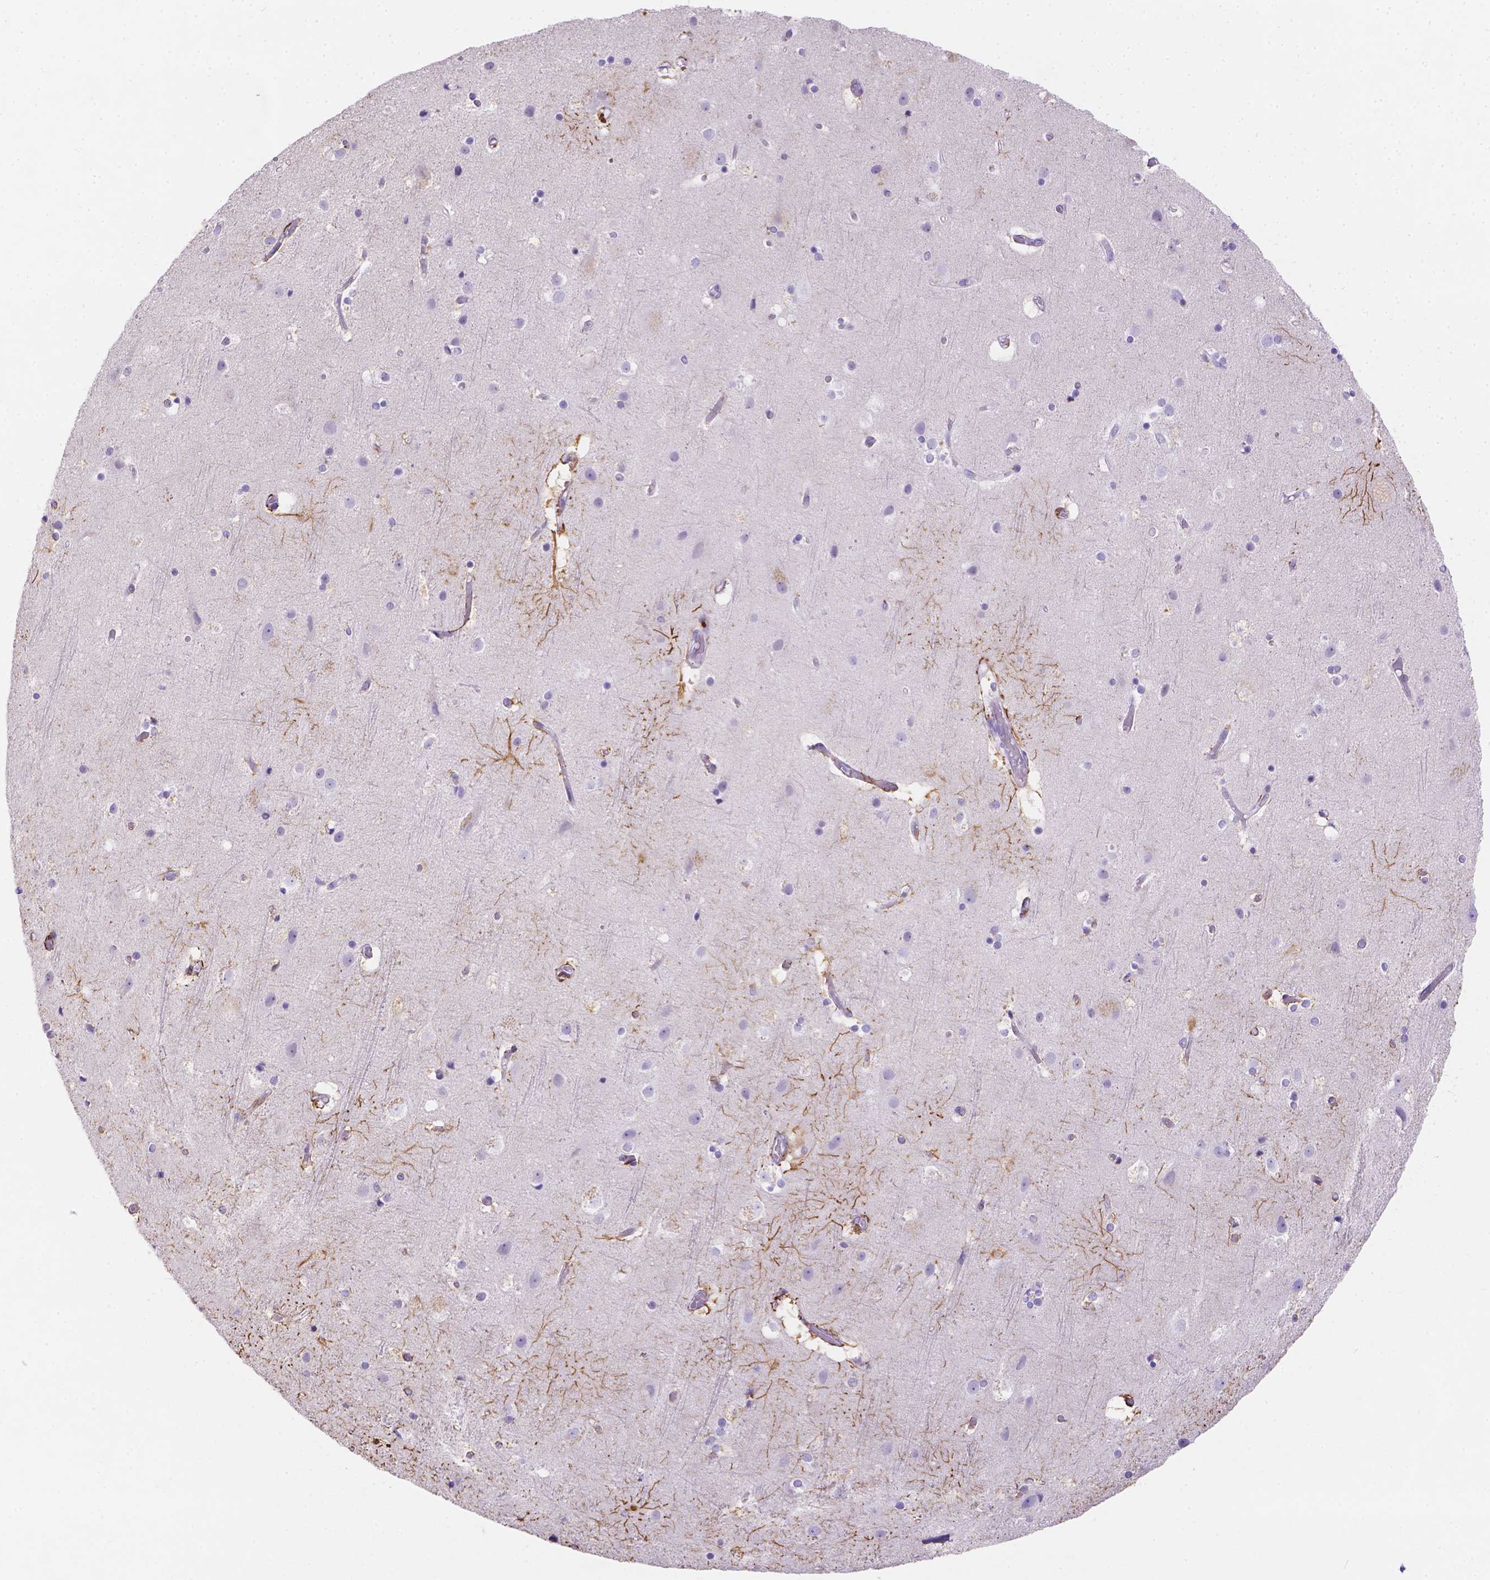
{"staining": {"intensity": "negative", "quantity": "none", "location": "none"}, "tissue": "cerebral cortex", "cell_type": "Endothelial cells", "image_type": "normal", "snomed": [{"axis": "morphology", "description": "Normal tissue, NOS"}, {"axis": "topography", "description": "Cerebral cortex"}], "caption": "Immunohistochemistry (IHC) photomicrograph of normal cerebral cortex: human cerebral cortex stained with DAB shows no significant protein expression in endothelial cells.", "gene": "DMWD", "patient": {"sex": "female", "age": 52}}